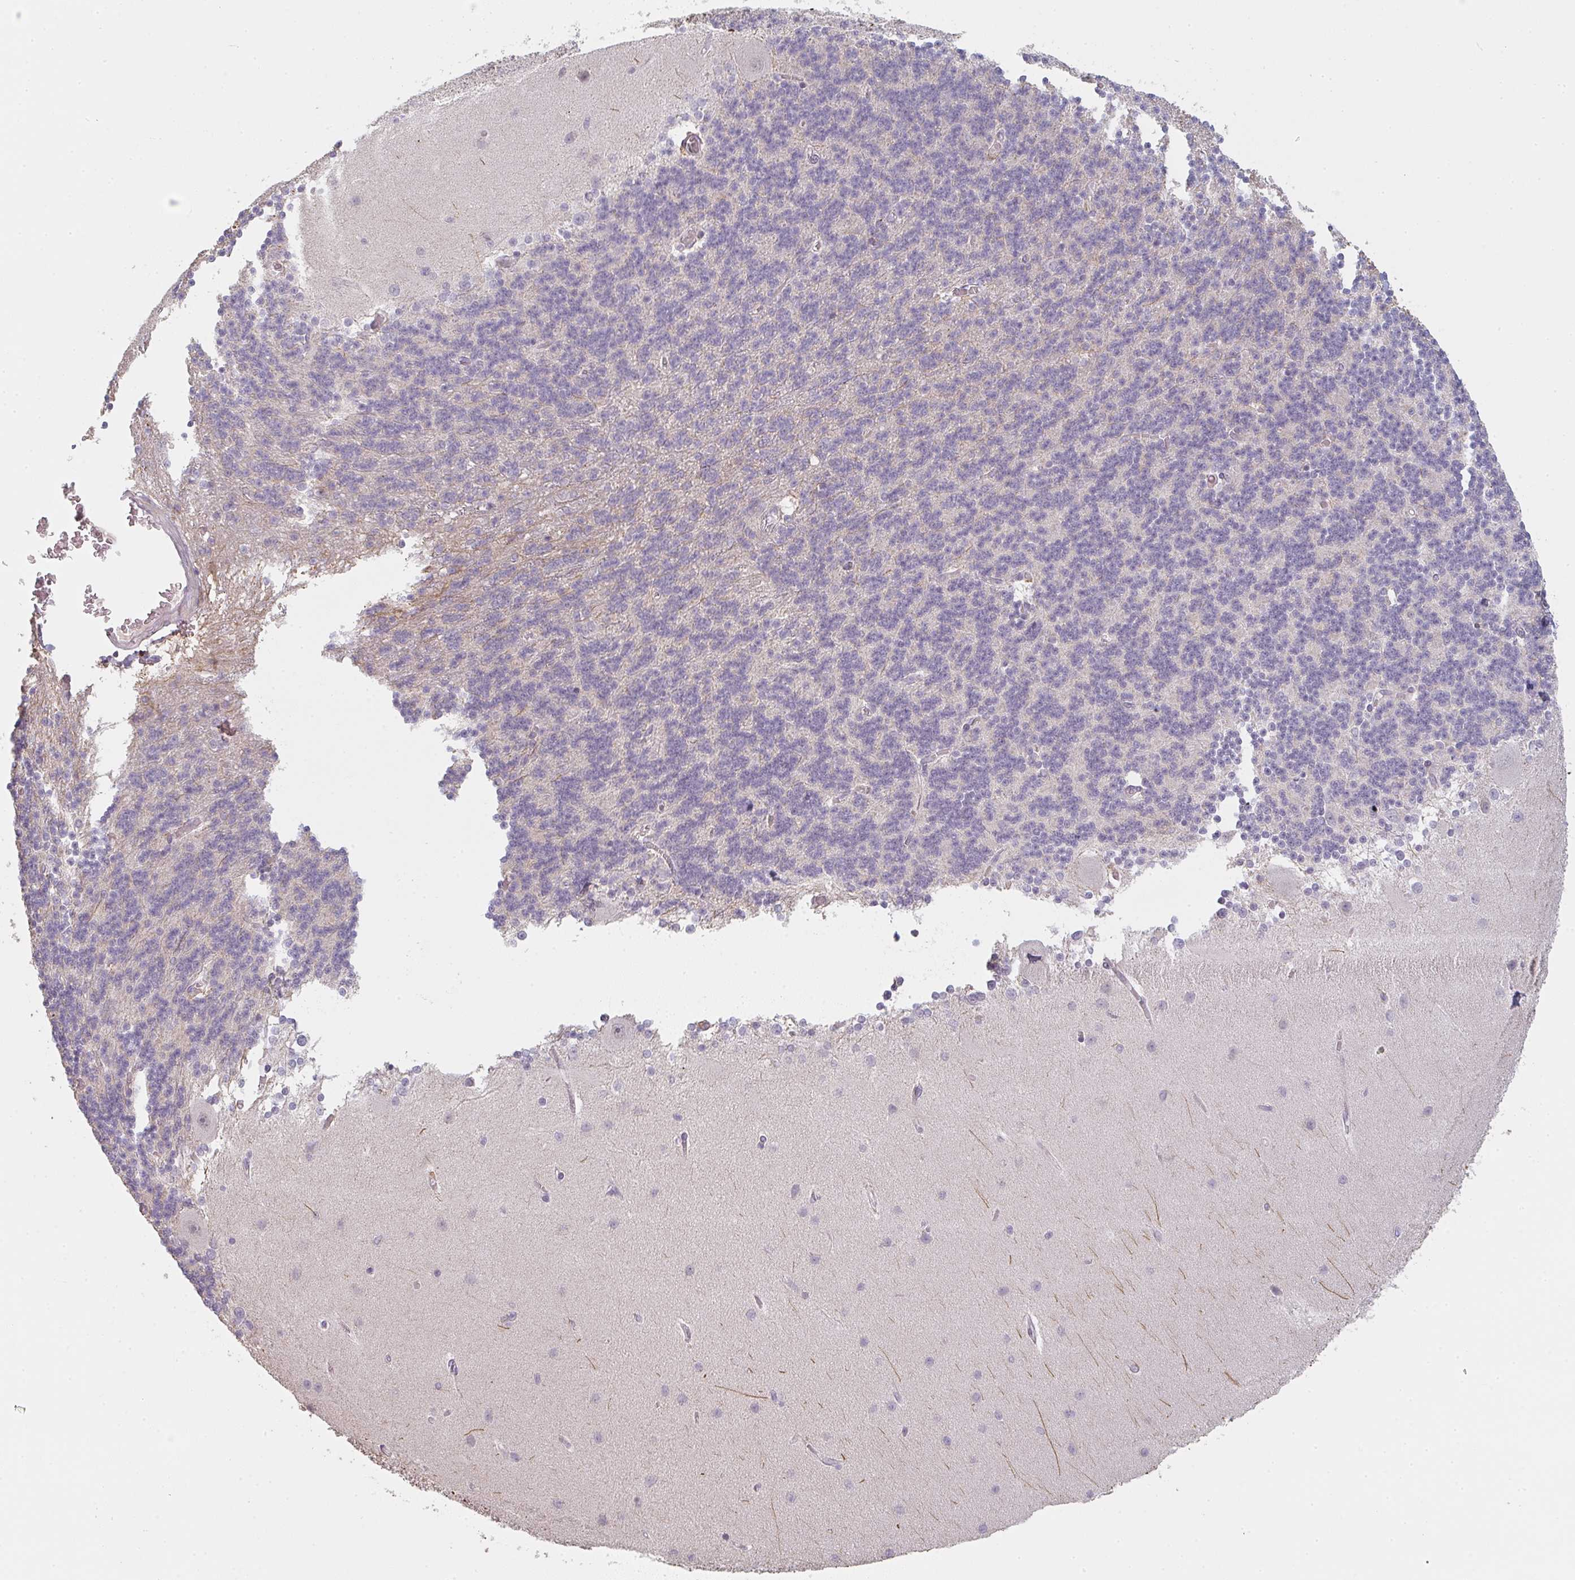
{"staining": {"intensity": "negative", "quantity": "none", "location": "none"}, "tissue": "cerebellum", "cell_type": "Cells in granular layer", "image_type": "normal", "snomed": [{"axis": "morphology", "description": "Normal tissue, NOS"}, {"axis": "topography", "description": "Cerebellum"}], "caption": "The histopathology image demonstrates no staining of cells in granular layer in benign cerebellum. (DAB immunohistochemistry visualized using brightfield microscopy, high magnification).", "gene": "TMEM237", "patient": {"sex": "female", "age": 54}}